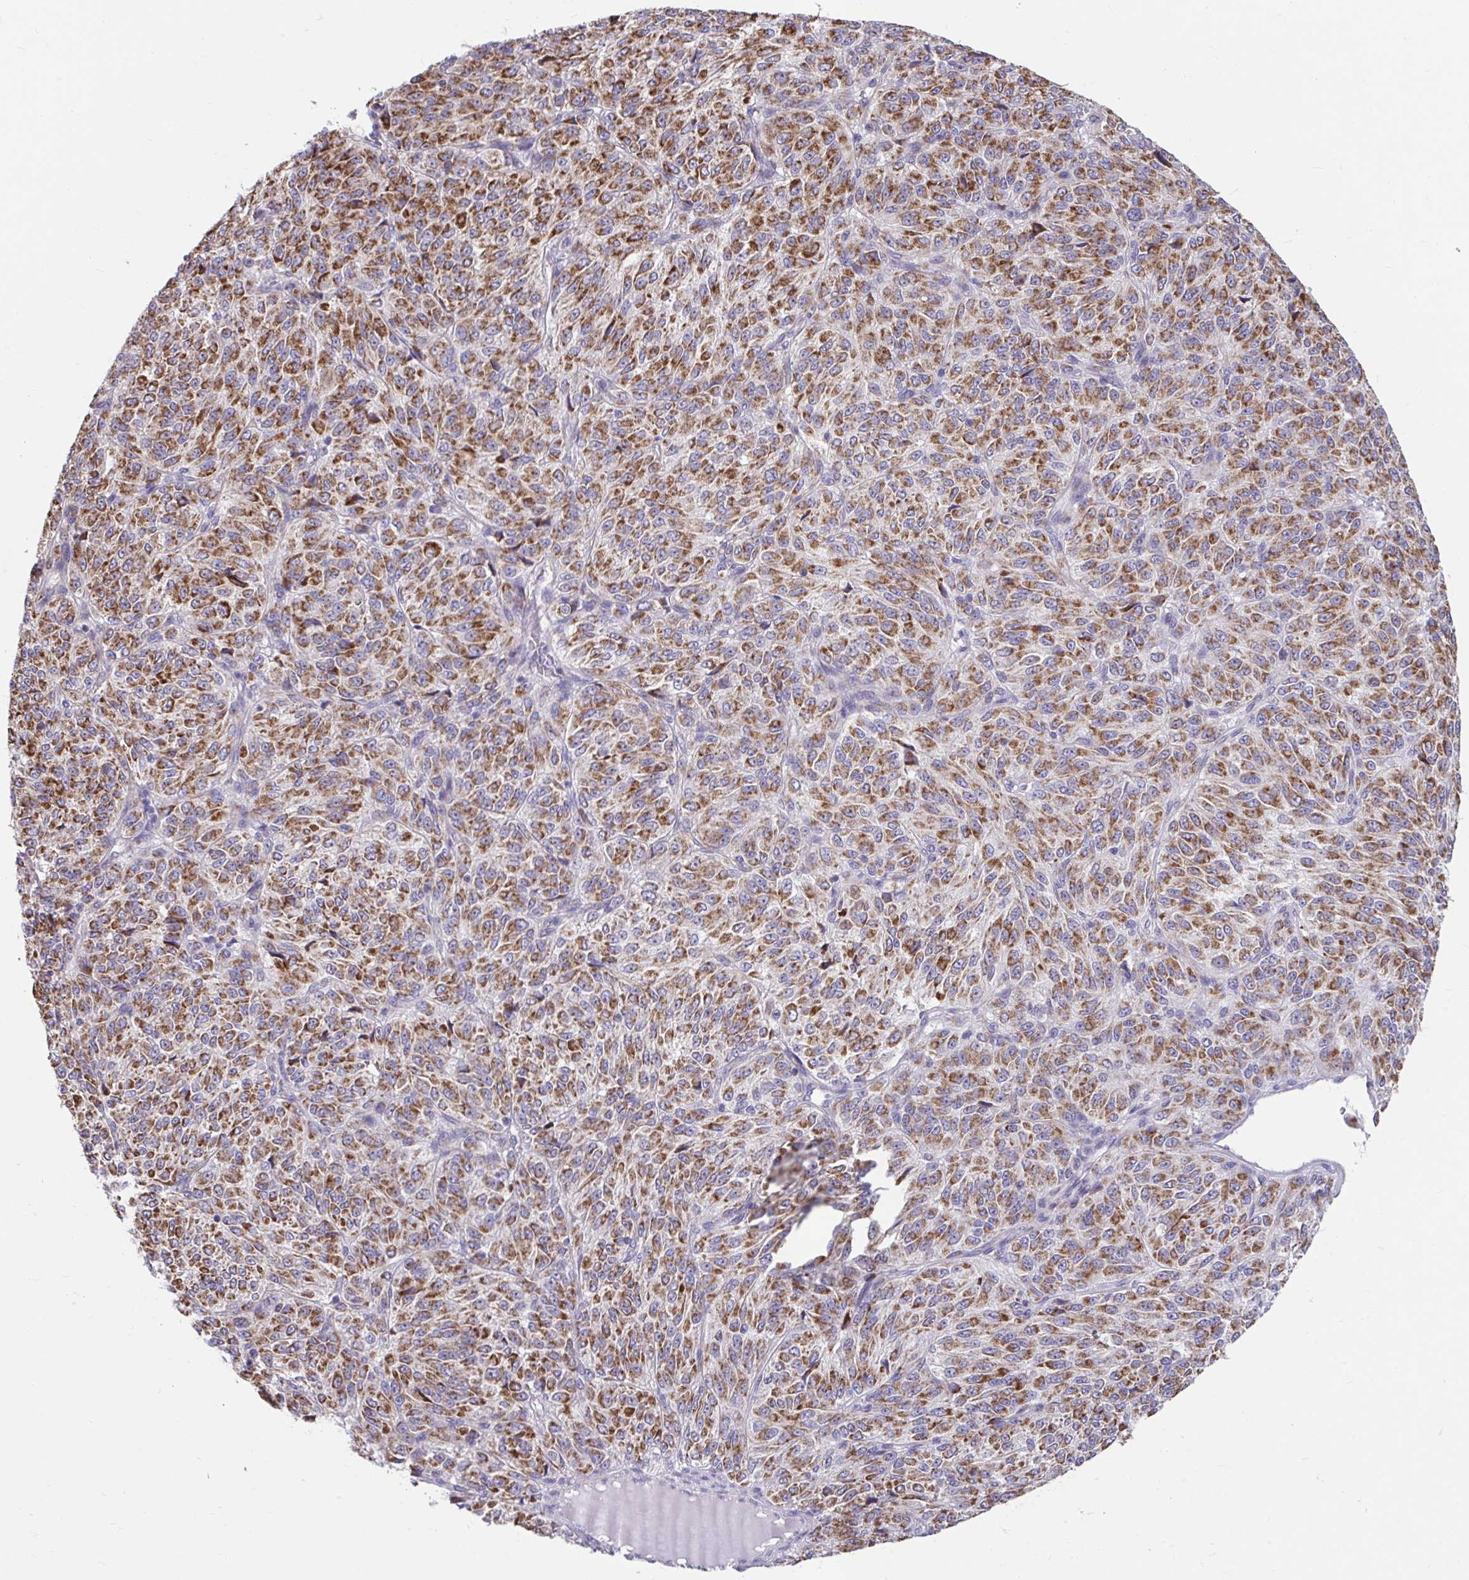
{"staining": {"intensity": "moderate", "quantity": ">75%", "location": "cytoplasmic/membranous"}, "tissue": "melanoma", "cell_type": "Tumor cells", "image_type": "cancer", "snomed": [{"axis": "morphology", "description": "Malignant melanoma, Metastatic site"}, {"axis": "topography", "description": "Brain"}], "caption": "Human malignant melanoma (metastatic site) stained for a protein (brown) demonstrates moderate cytoplasmic/membranous positive expression in about >75% of tumor cells.", "gene": "LINGO4", "patient": {"sex": "female", "age": 56}}